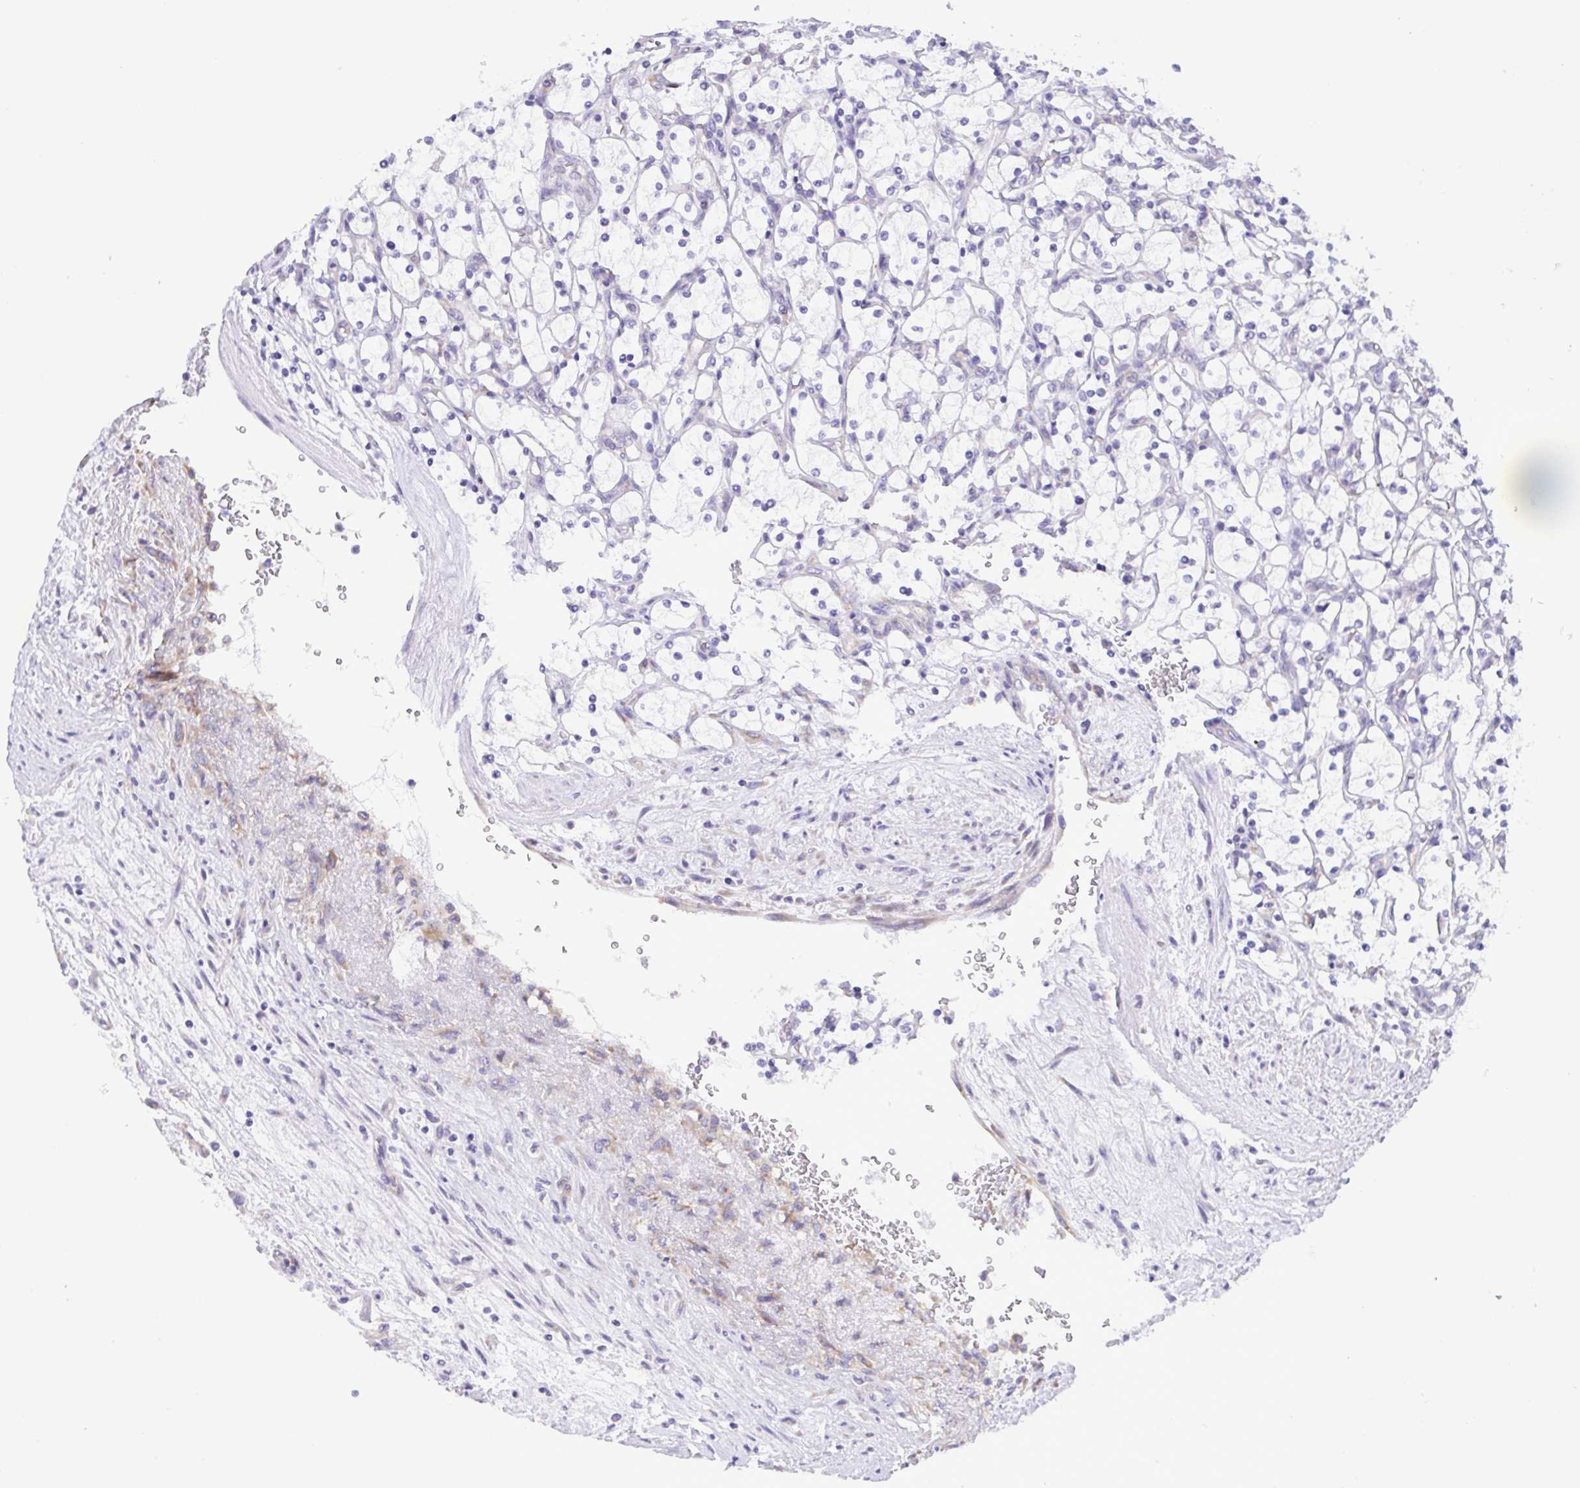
{"staining": {"intensity": "negative", "quantity": "none", "location": "none"}, "tissue": "renal cancer", "cell_type": "Tumor cells", "image_type": "cancer", "snomed": [{"axis": "morphology", "description": "Adenocarcinoma, NOS"}, {"axis": "topography", "description": "Kidney"}], "caption": "Histopathology image shows no protein expression in tumor cells of renal cancer (adenocarcinoma) tissue.", "gene": "TNNI3", "patient": {"sex": "female", "age": 69}}